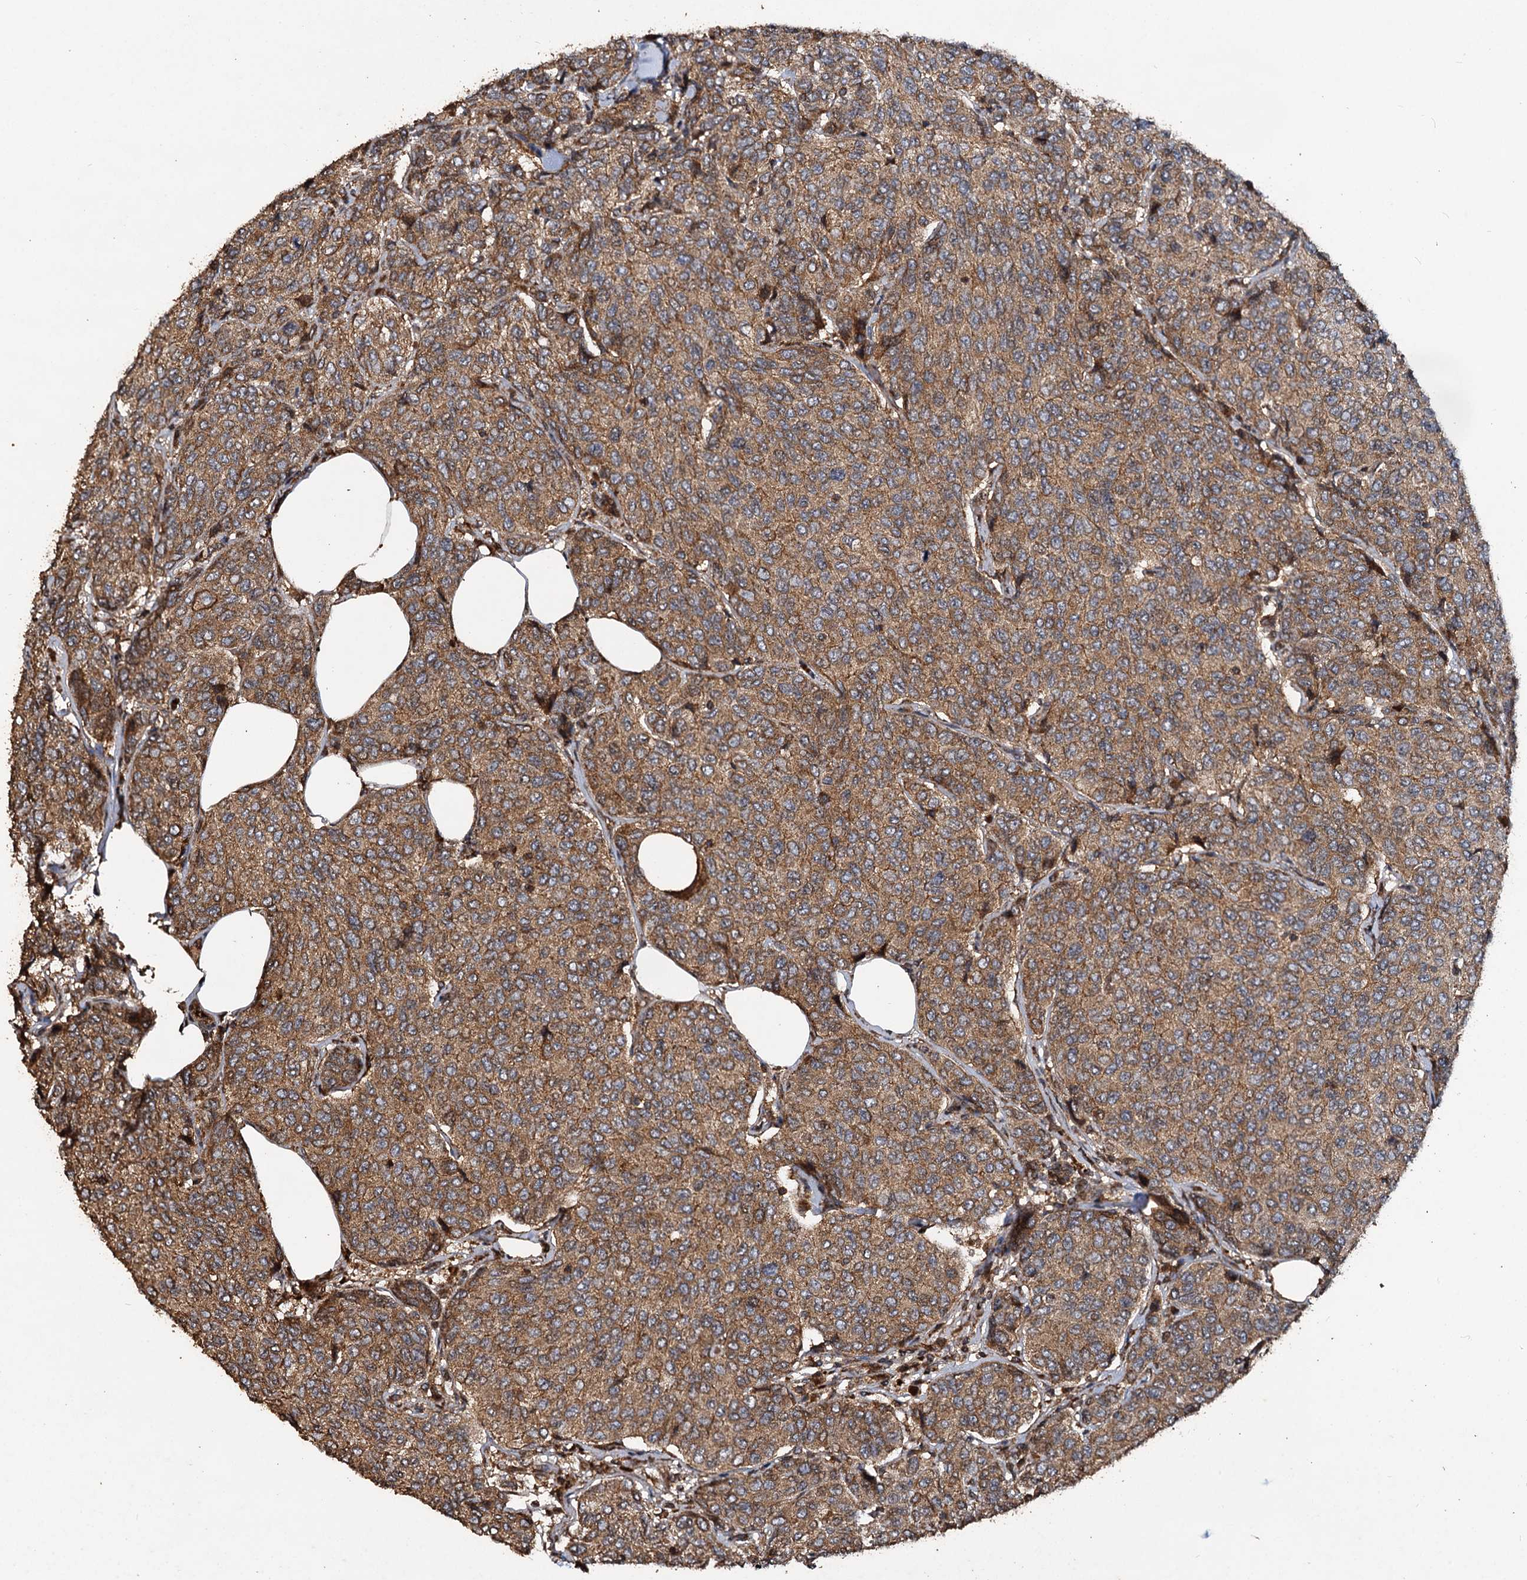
{"staining": {"intensity": "moderate", "quantity": ">75%", "location": "cytoplasmic/membranous"}, "tissue": "breast cancer", "cell_type": "Tumor cells", "image_type": "cancer", "snomed": [{"axis": "morphology", "description": "Duct carcinoma"}, {"axis": "topography", "description": "Breast"}], "caption": "IHC (DAB (3,3'-diaminobenzidine)) staining of breast cancer reveals moderate cytoplasmic/membranous protein positivity in about >75% of tumor cells.", "gene": "NOTCH2NLA", "patient": {"sex": "female", "age": 55}}